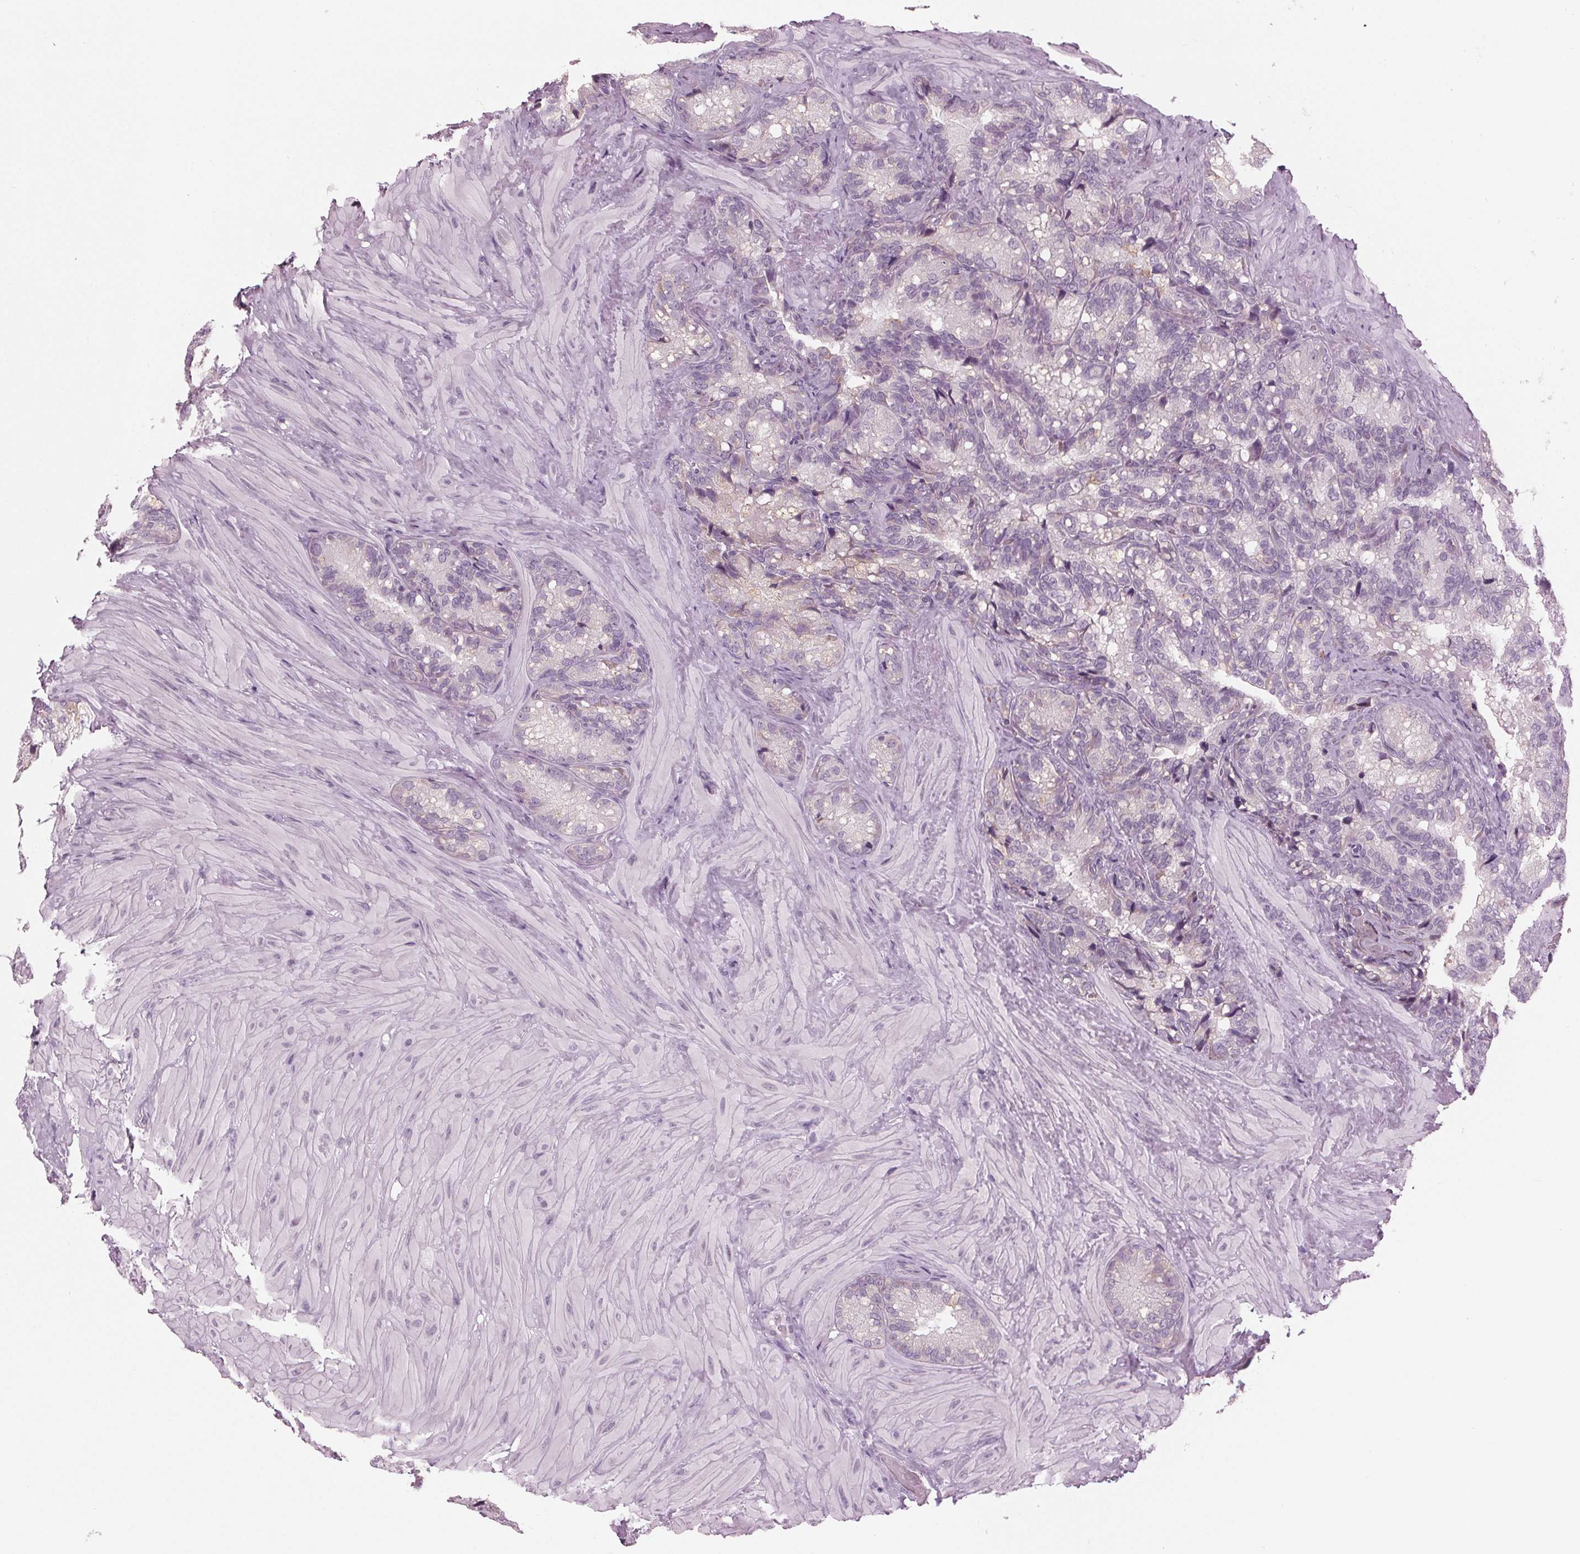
{"staining": {"intensity": "negative", "quantity": "none", "location": "none"}, "tissue": "seminal vesicle", "cell_type": "Glandular cells", "image_type": "normal", "snomed": [{"axis": "morphology", "description": "Normal tissue, NOS"}, {"axis": "topography", "description": "Seminal veicle"}], "caption": "This is an immunohistochemistry (IHC) image of benign human seminal vesicle. There is no staining in glandular cells.", "gene": "PRAP1", "patient": {"sex": "male", "age": 60}}